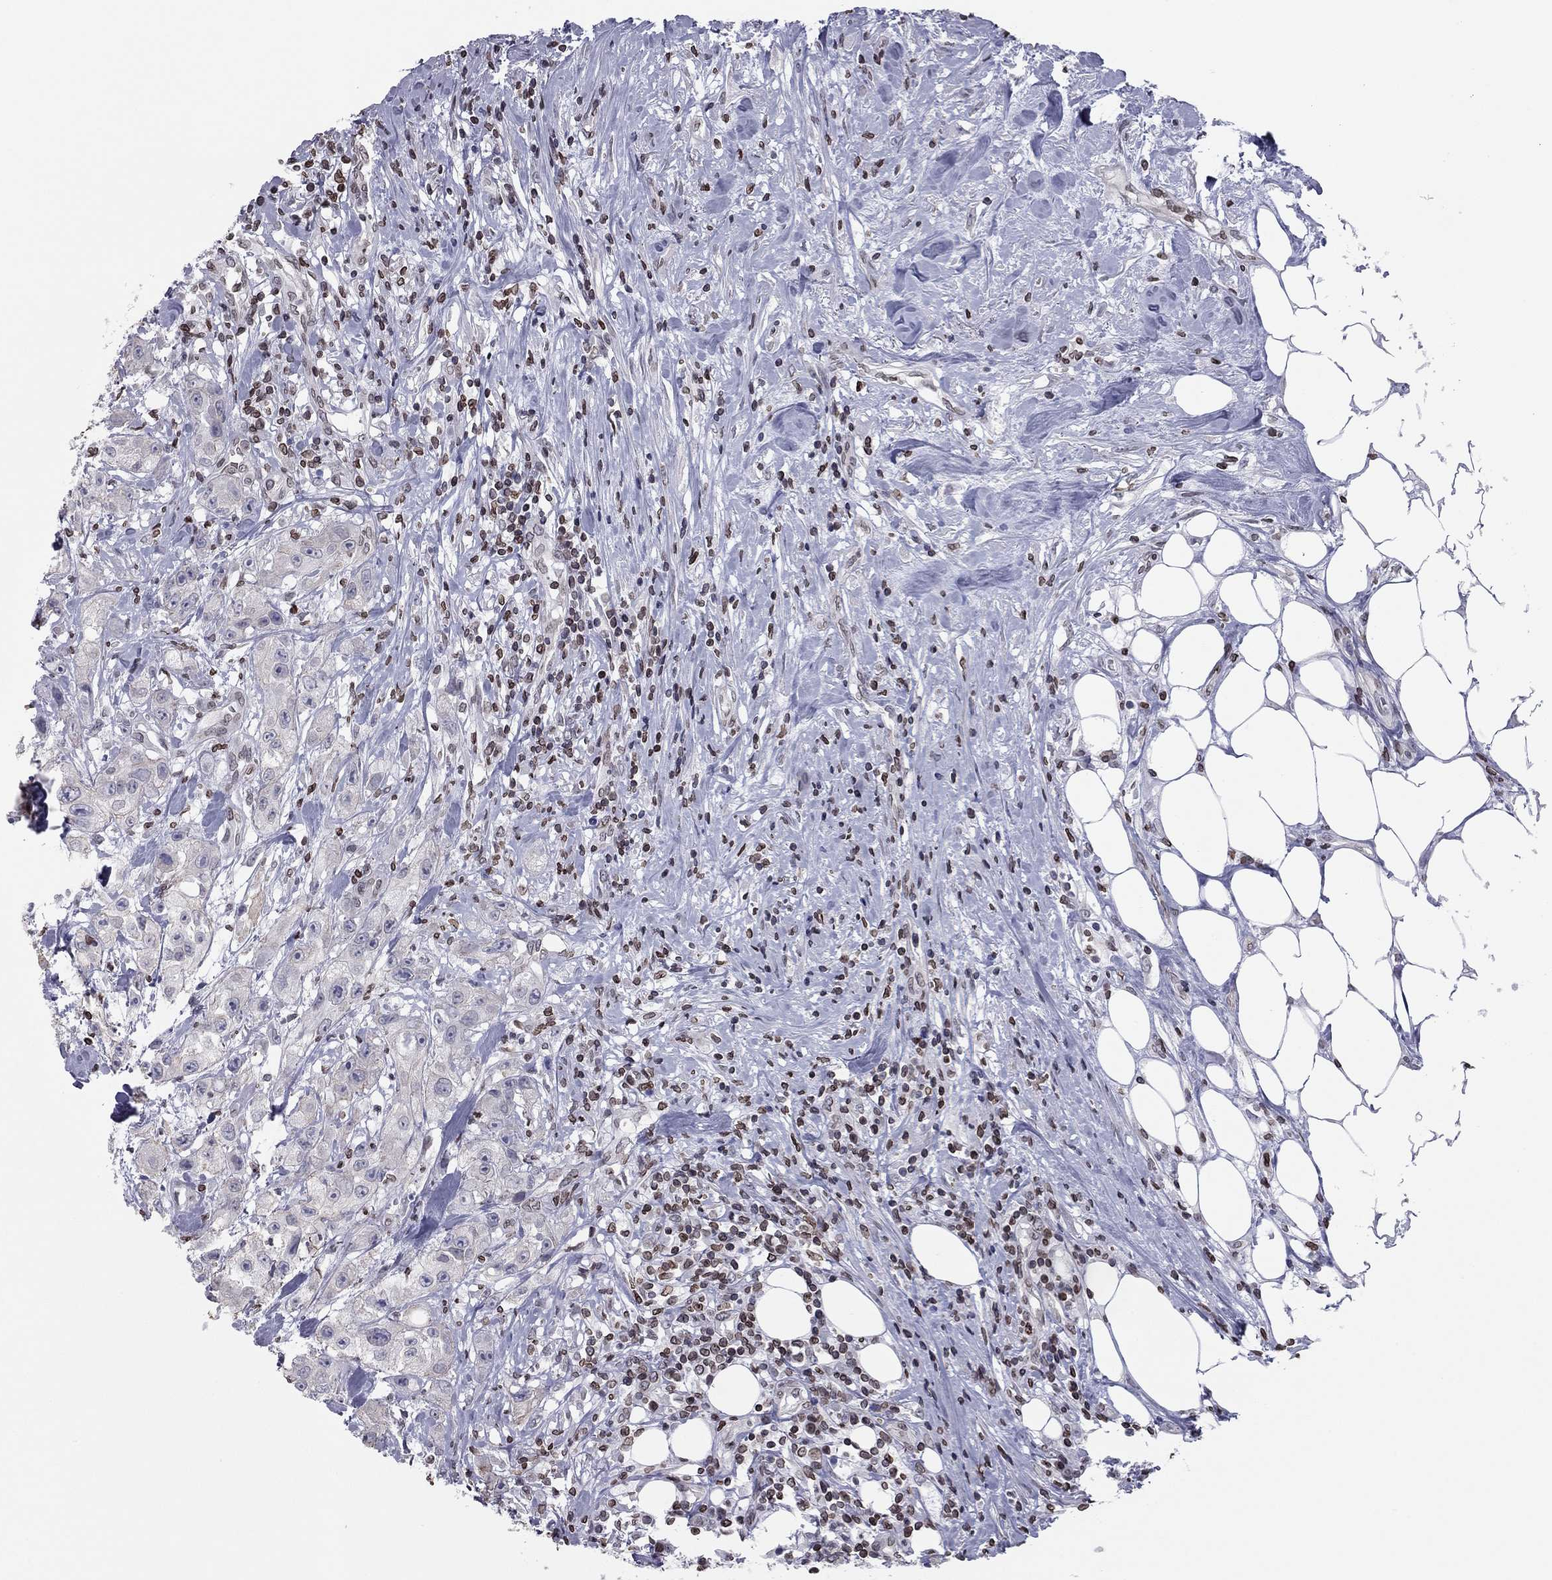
{"staining": {"intensity": "negative", "quantity": "none", "location": "none"}, "tissue": "urothelial cancer", "cell_type": "Tumor cells", "image_type": "cancer", "snomed": [{"axis": "morphology", "description": "Urothelial carcinoma, High grade"}, {"axis": "topography", "description": "Urinary bladder"}], "caption": "IHC of high-grade urothelial carcinoma exhibits no positivity in tumor cells.", "gene": "ESPL1", "patient": {"sex": "male", "age": 79}}